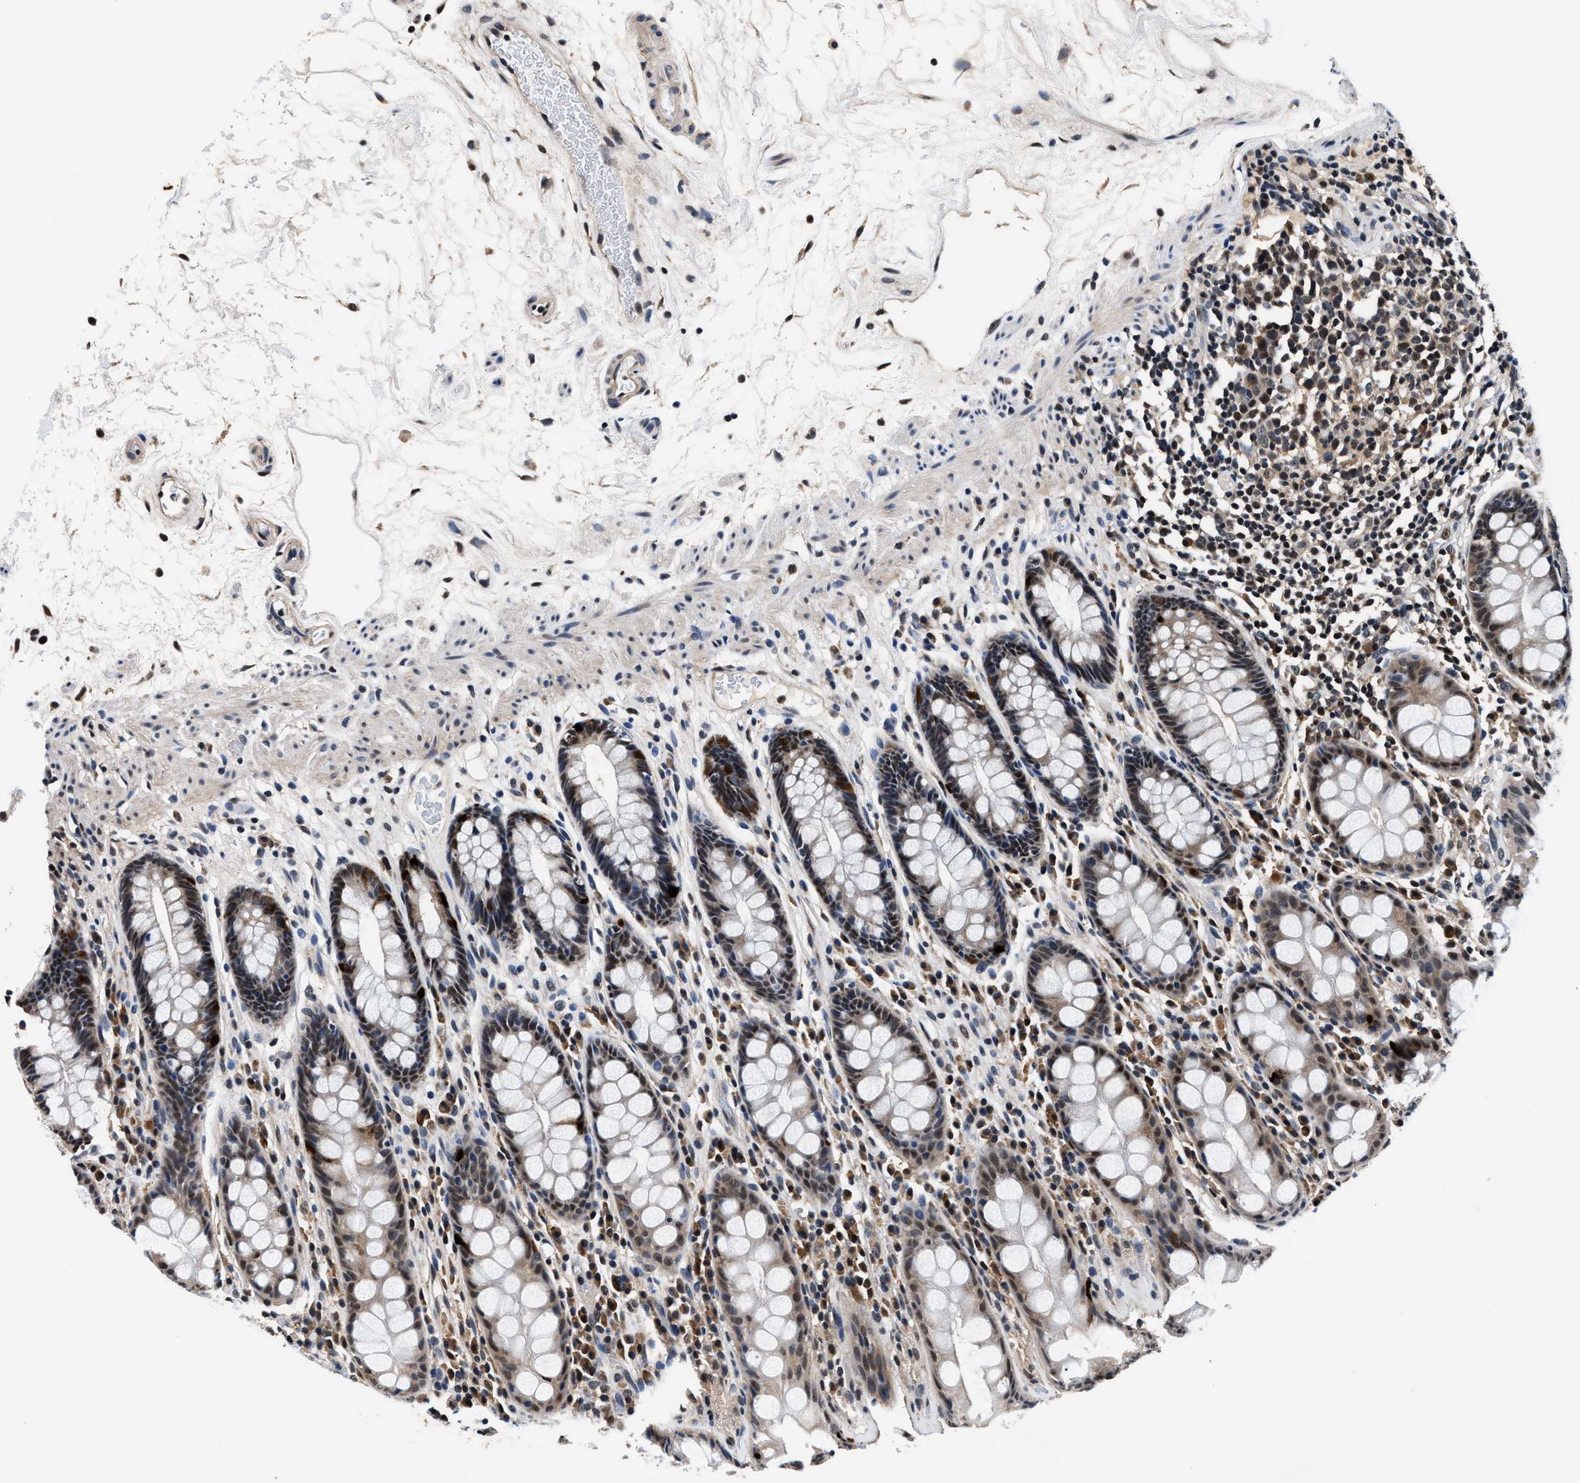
{"staining": {"intensity": "moderate", "quantity": "25%-75%", "location": "cytoplasmic/membranous,nuclear"}, "tissue": "rectum", "cell_type": "Glandular cells", "image_type": "normal", "snomed": [{"axis": "morphology", "description": "Normal tissue, NOS"}, {"axis": "topography", "description": "Rectum"}], "caption": "An image of rectum stained for a protein exhibits moderate cytoplasmic/membranous,nuclear brown staining in glandular cells.", "gene": "USP16", "patient": {"sex": "male", "age": 64}}